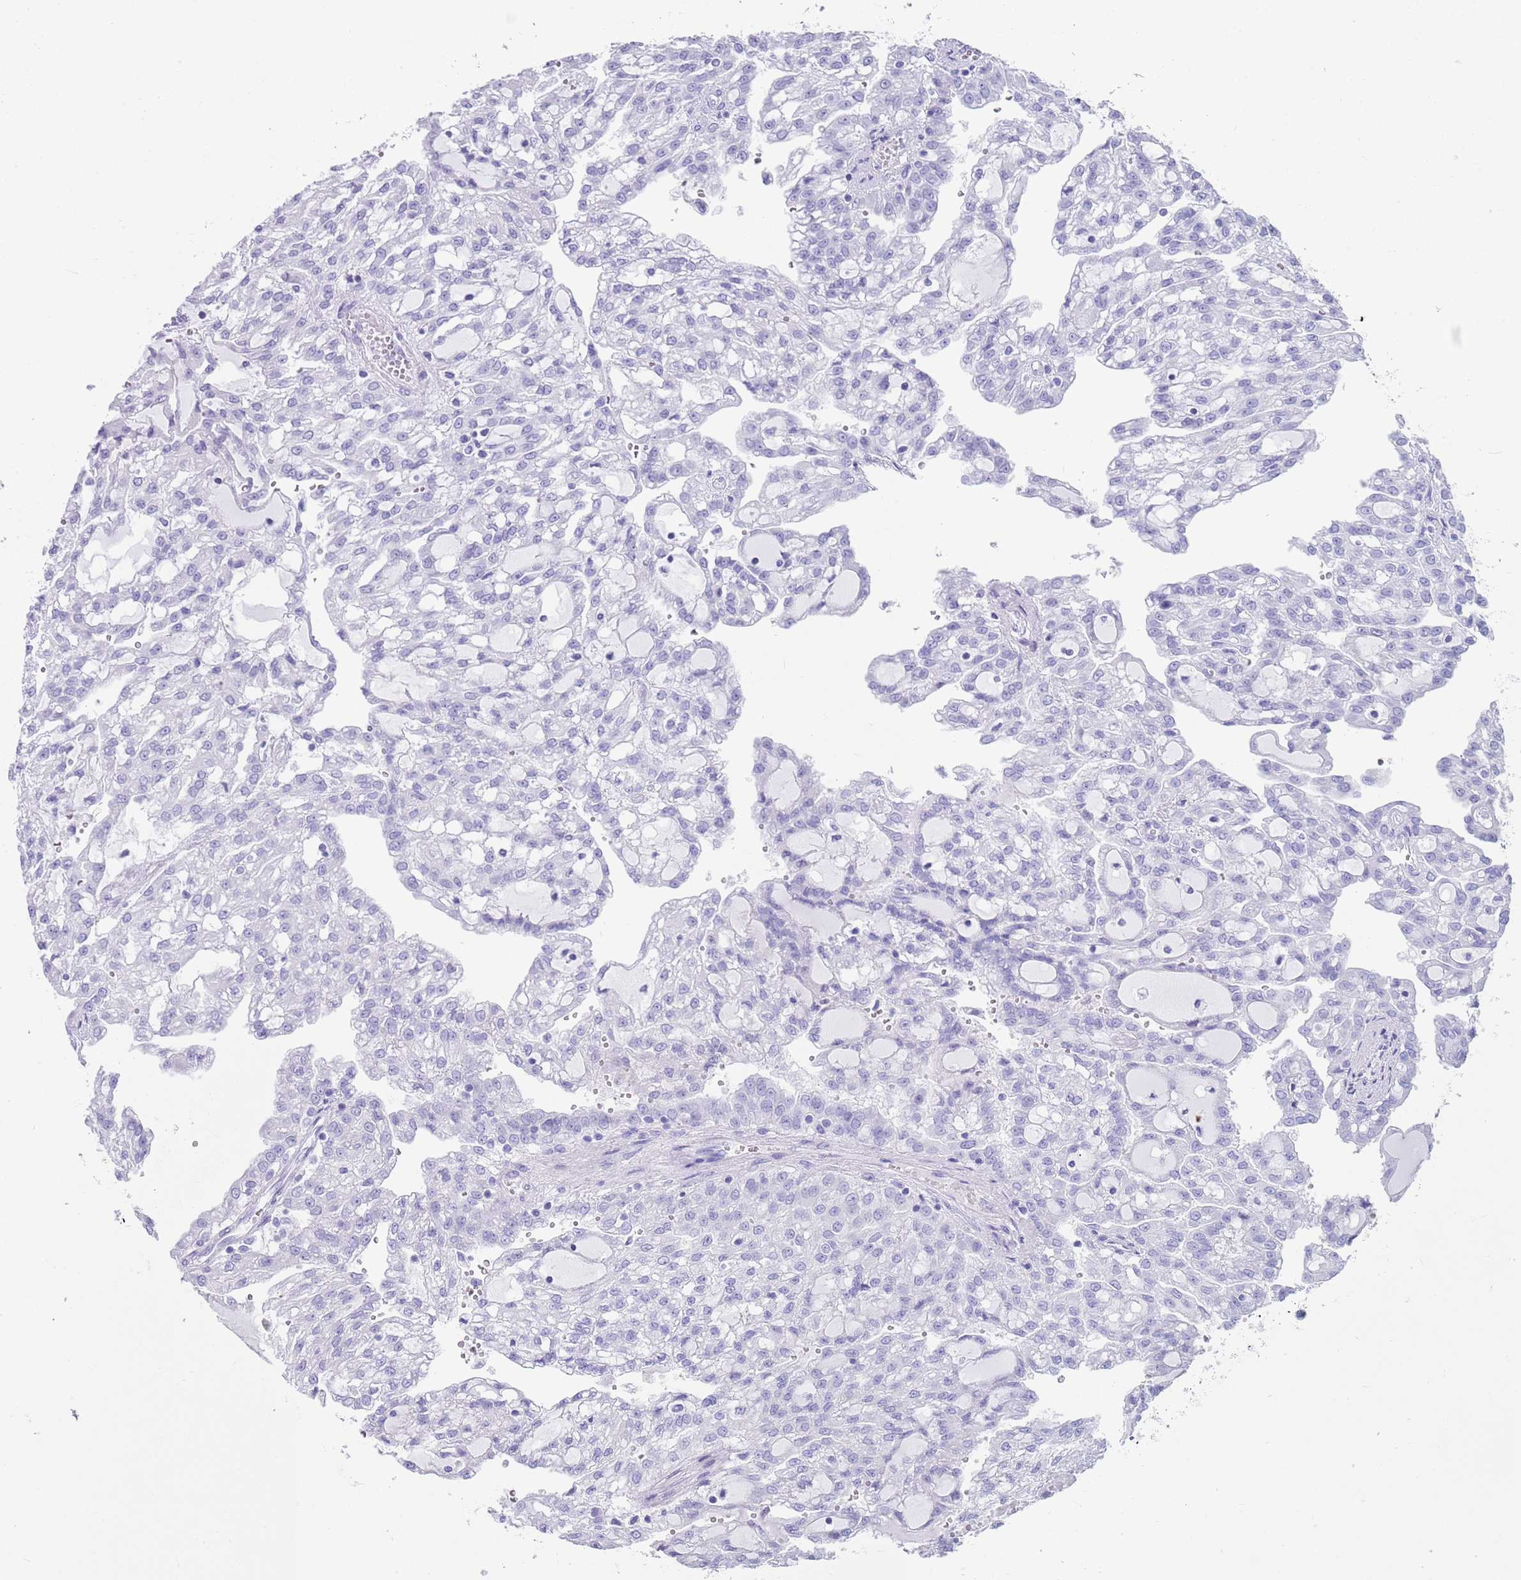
{"staining": {"intensity": "negative", "quantity": "none", "location": "none"}, "tissue": "renal cancer", "cell_type": "Tumor cells", "image_type": "cancer", "snomed": [{"axis": "morphology", "description": "Adenocarcinoma, NOS"}, {"axis": "topography", "description": "Kidney"}], "caption": "Immunohistochemical staining of human renal cancer (adenocarcinoma) demonstrates no significant expression in tumor cells.", "gene": "CPXM2", "patient": {"sex": "male", "age": 63}}